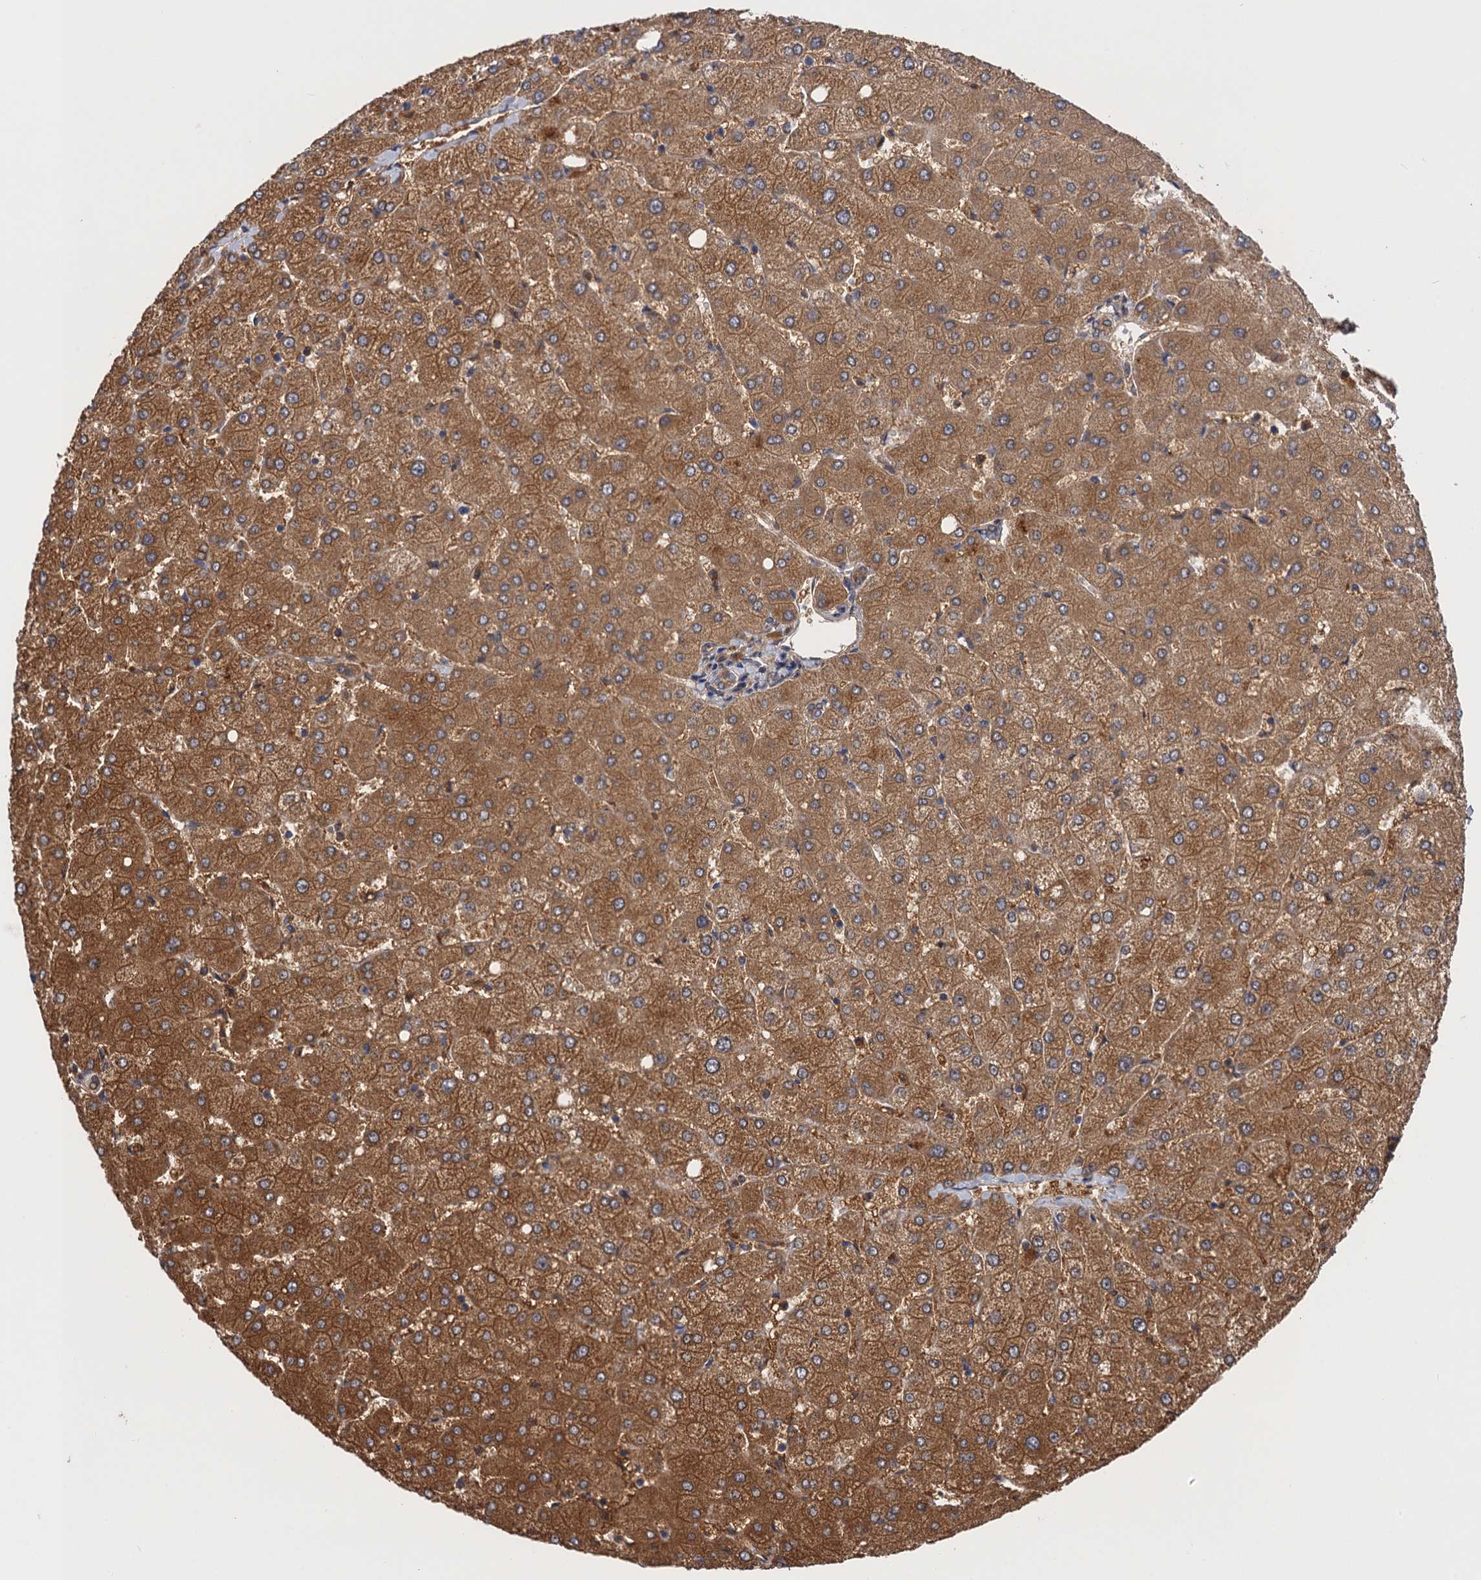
{"staining": {"intensity": "moderate", "quantity": "<25%", "location": "cytoplasmic/membranous"}, "tissue": "liver", "cell_type": "Cholangiocytes", "image_type": "normal", "snomed": [{"axis": "morphology", "description": "Normal tissue, NOS"}, {"axis": "topography", "description": "Liver"}], "caption": "Cholangiocytes exhibit low levels of moderate cytoplasmic/membranous positivity in about <25% of cells in normal human liver.", "gene": "NEK8", "patient": {"sex": "female", "age": 54}}